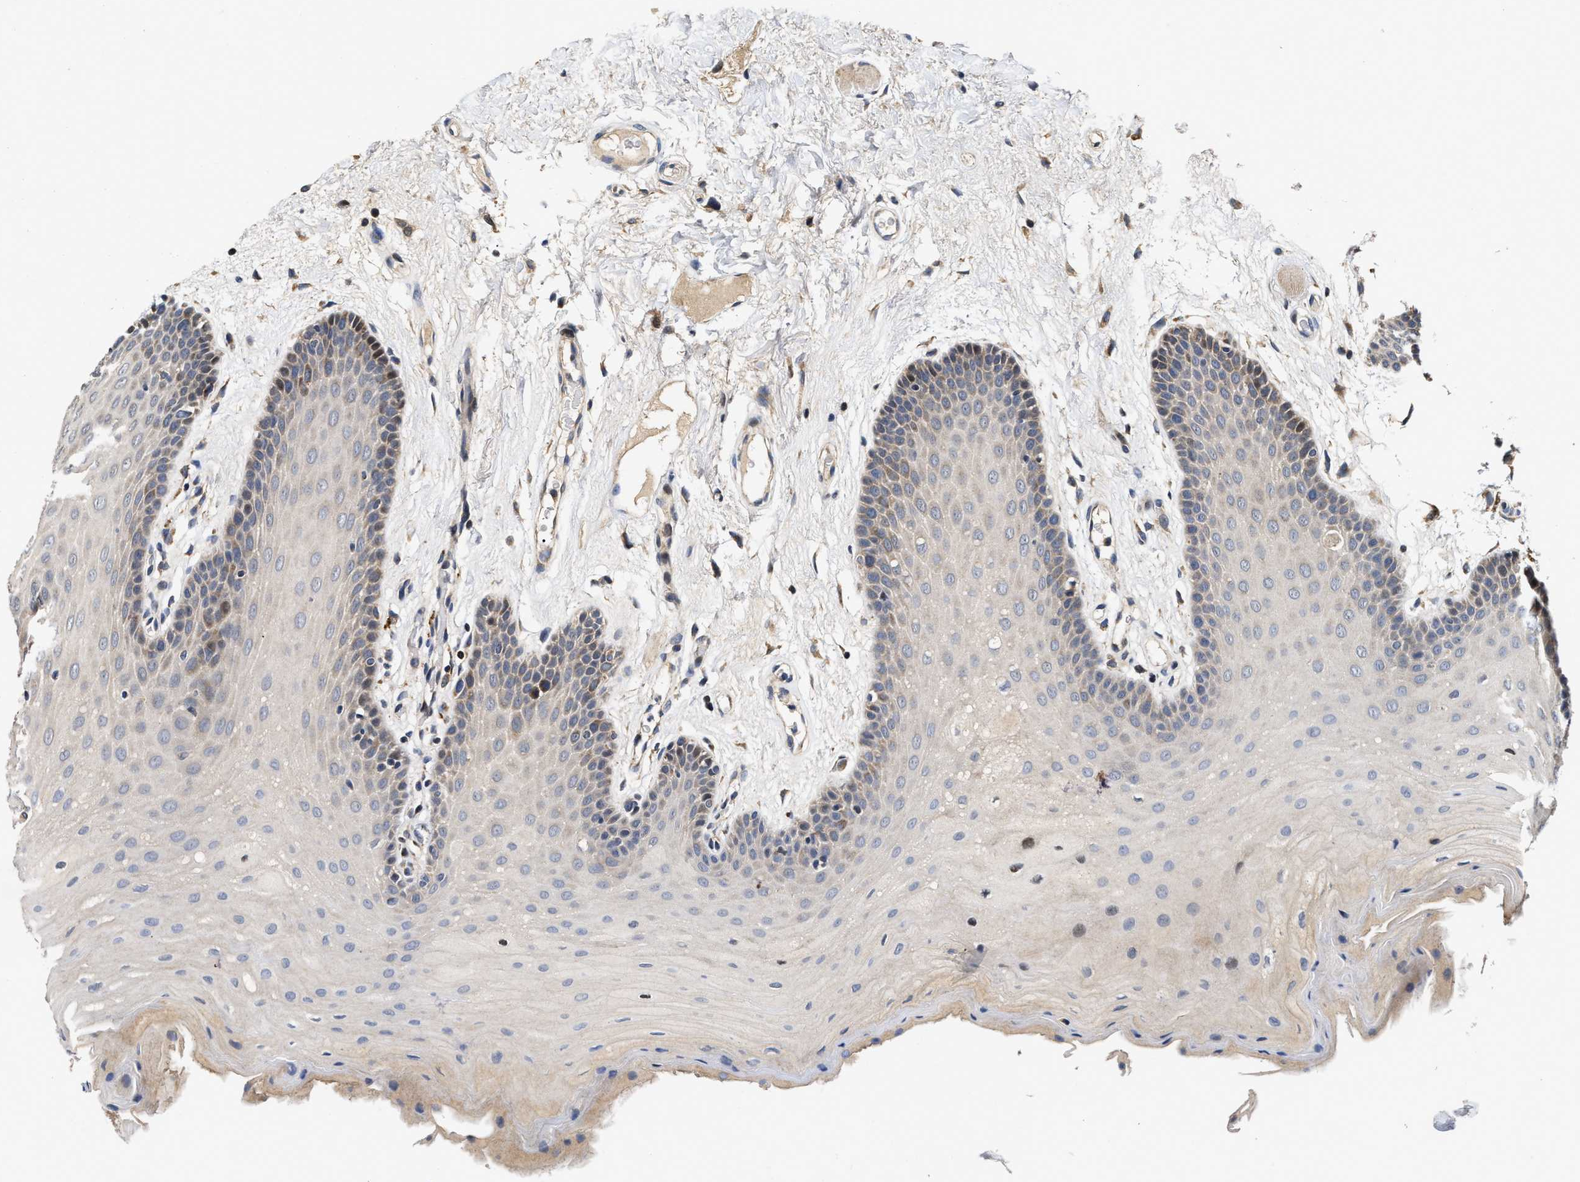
{"staining": {"intensity": "weak", "quantity": "25%-75%", "location": "cytoplasmic/membranous"}, "tissue": "oral mucosa", "cell_type": "Squamous epithelial cells", "image_type": "normal", "snomed": [{"axis": "morphology", "description": "Normal tissue, NOS"}, {"axis": "morphology", "description": "Squamous cell carcinoma, NOS"}, {"axis": "topography", "description": "Oral tissue"}, {"axis": "topography", "description": "Head-Neck"}], "caption": "The micrograph shows staining of unremarkable oral mucosa, revealing weak cytoplasmic/membranous protein staining (brown color) within squamous epithelial cells.", "gene": "SCYL2", "patient": {"sex": "male", "age": 71}}